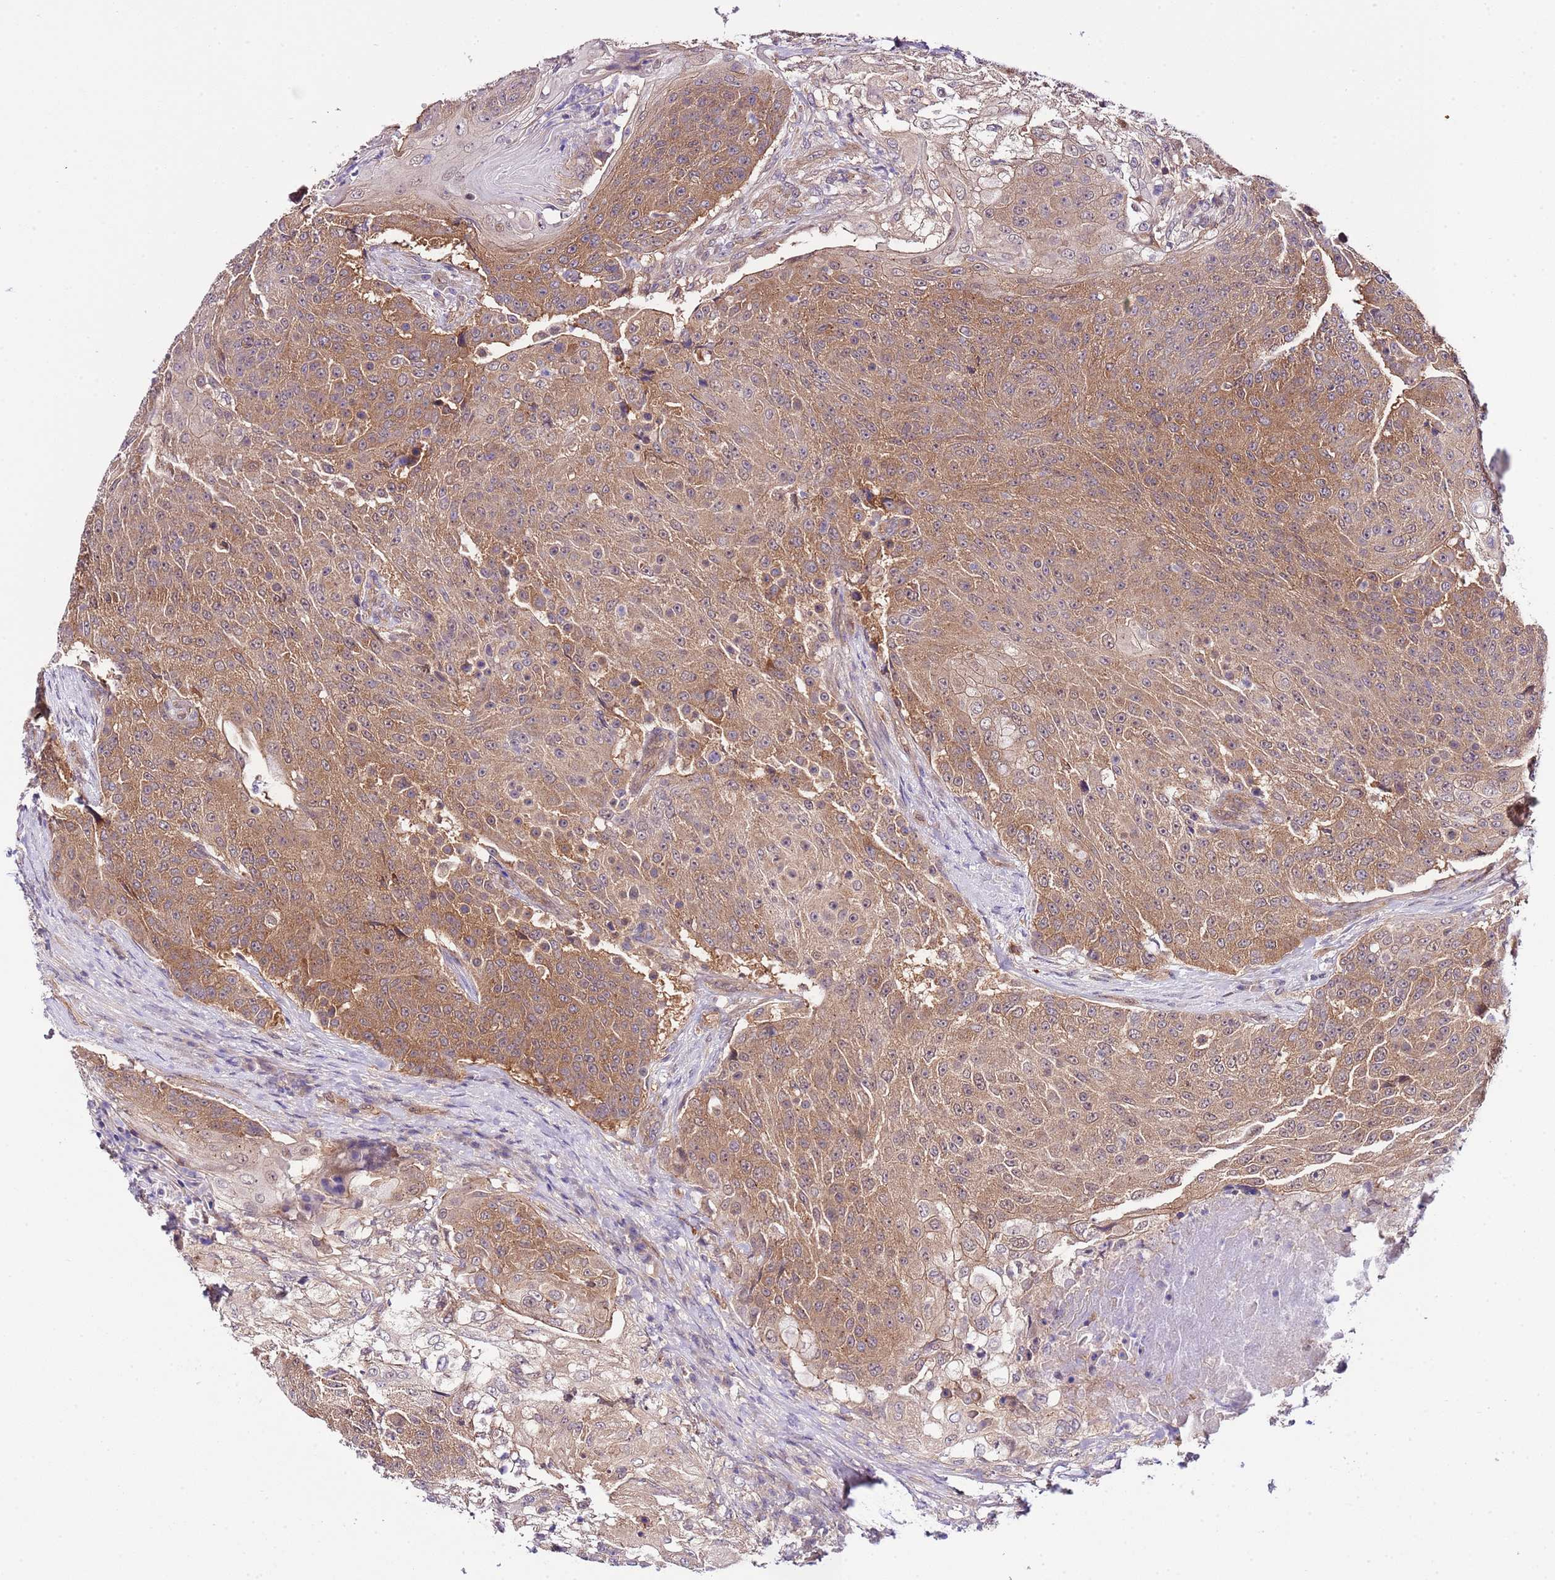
{"staining": {"intensity": "moderate", "quantity": ">75%", "location": "cytoplasmic/membranous"}, "tissue": "urothelial cancer", "cell_type": "Tumor cells", "image_type": "cancer", "snomed": [{"axis": "morphology", "description": "Urothelial carcinoma, High grade"}, {"axis": "topography", "description": "Urinary bladder"}], "caption": "There is medium levels of moderate cytoplasmic/membranous staining in tumor cells of urothelial carcinoma (high-grade), as demonstrated by immunohistochemical staining (brown color).", "gene": "DONSON", "patient": {"sex": "female", "age": 63}}